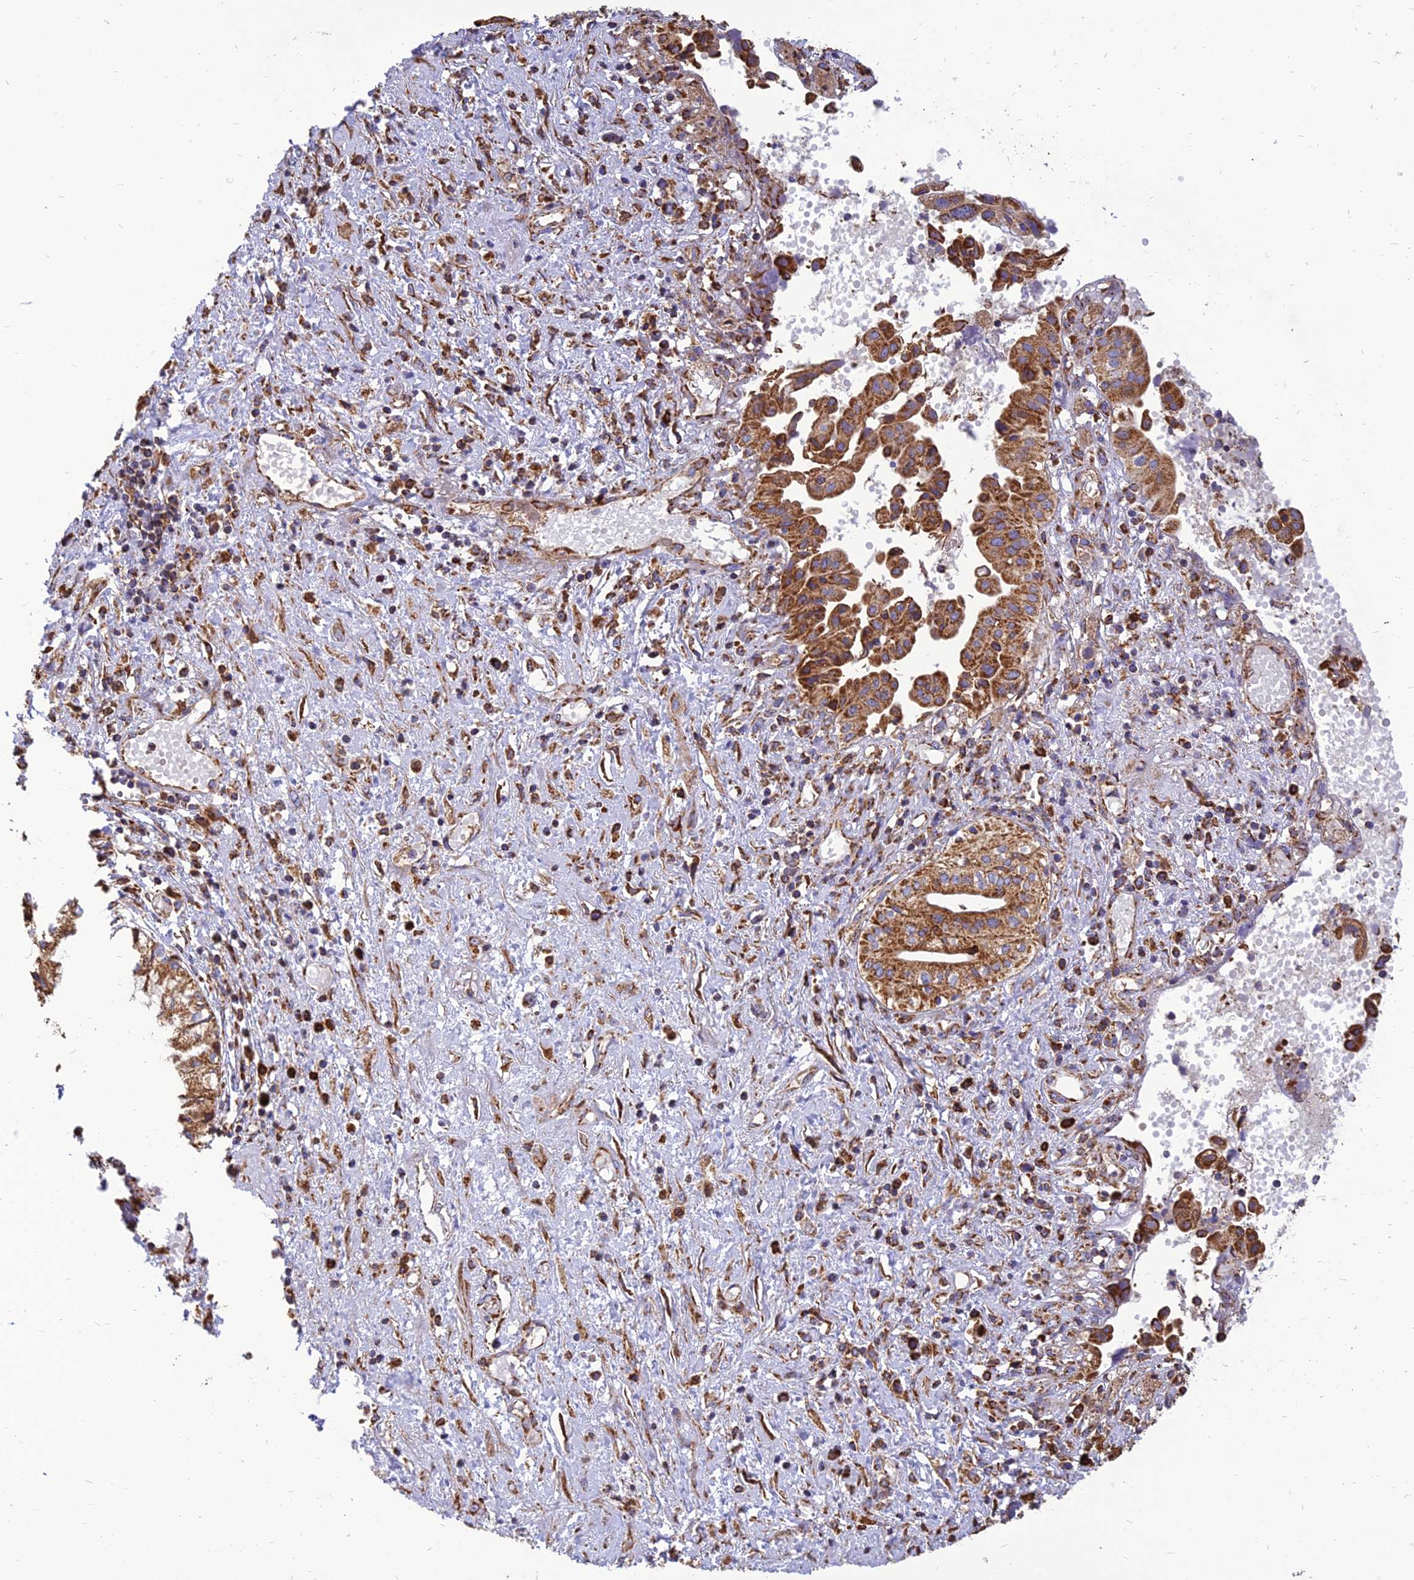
{"staining": {"intensity": "strong", "quantity": ">75%", "location": "cytoplasmic/membranous"}, "tissue": "pancreatic cancer", "cell_type": "Tumor cells", "image_type": "cancer", "snomed": [{"axis": "morphology", "description": "Adenocarcinoma, NOS"}, {"axis": "topography", "description": "Pancreas"}], "caption": "Protein expression analysis of human pancreatic cancer reveals strong cytoplasmic/membranous positivity in about >75% of tumor cells.", "gene": "THUMPD2", "patient": {"sex": "female", "age": 50}}